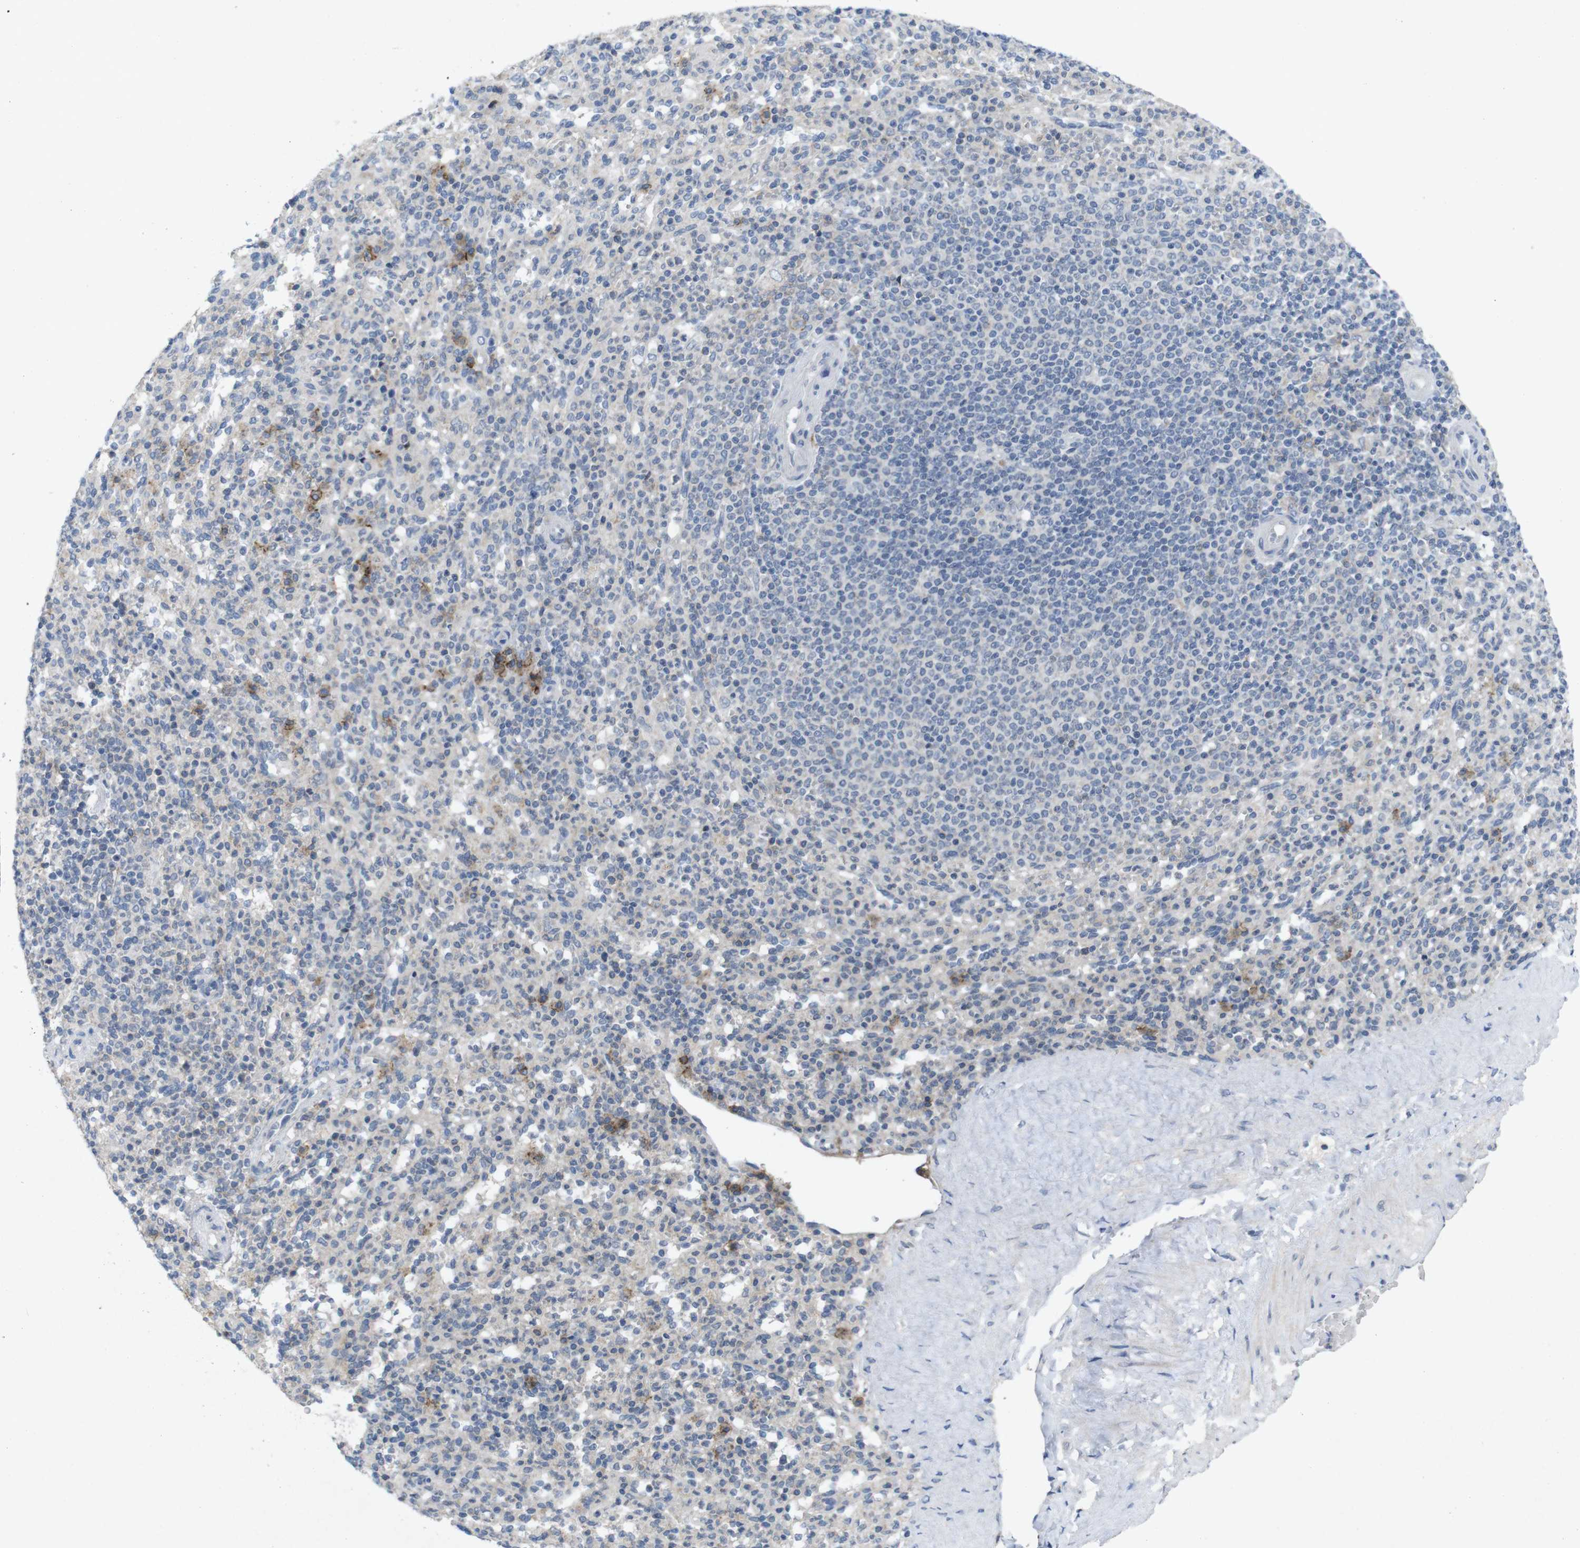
{"staining": {"intensity": "moderate", "quantity": "<25%", "location": "cytoplasmic/membranous"}, "tissue": "spleen", "cell_type": "Cells in red pulp", "image_type": "normal", "snomed": [{"axis": "morphology", "description": "Normal tissue, NOS"}, {"axis": "topography", "description": "Spleen"}], "caption": "Immunohistochemical staining of unremarkable spleen demonstrates low levels of moderate cytoplasmic/membranous expression in approximately <25% of cells in red pulp. (DAB (3,3'-diaminobenzidine) = brown stain, brightfield microscopy at high magnification).", "gene": "SLAMF7", "patient": {"sex": "male", "age": 36}}